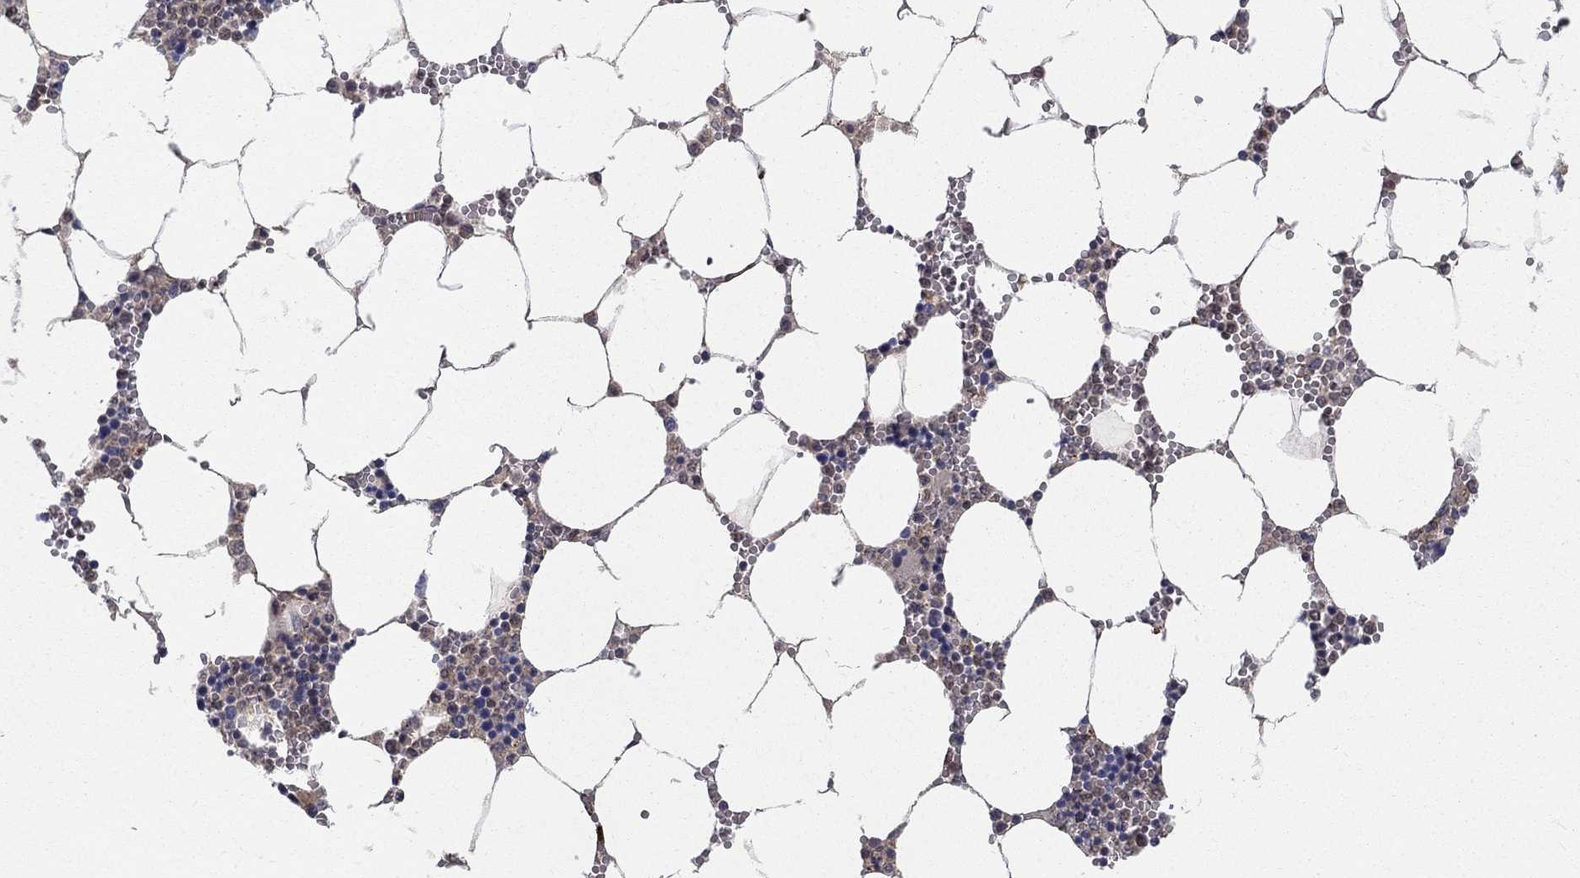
{"staining": {"intensity": "moderate", "quantity": "25%-75%", "location": "cytoplasmic/membranous"}, "tissue": "bone marrow", "cell_type": "Hematopoietic cells", "image_type": "normal", "snomed": [{"axis": "morphology", "description": "Normal tissue, NOS"}, {"axis": "topography", "description": "Bone marrow"}], "caption": "Immunohistochemical staining of benign bone marrow shows 25%-75% levels of moderate cytoplasmic/membranous protein positivity in approximately 25%-75% of hematopoietic cells.", "gene": "MSRA", "patient": {"sex": "female", "age": 64}}